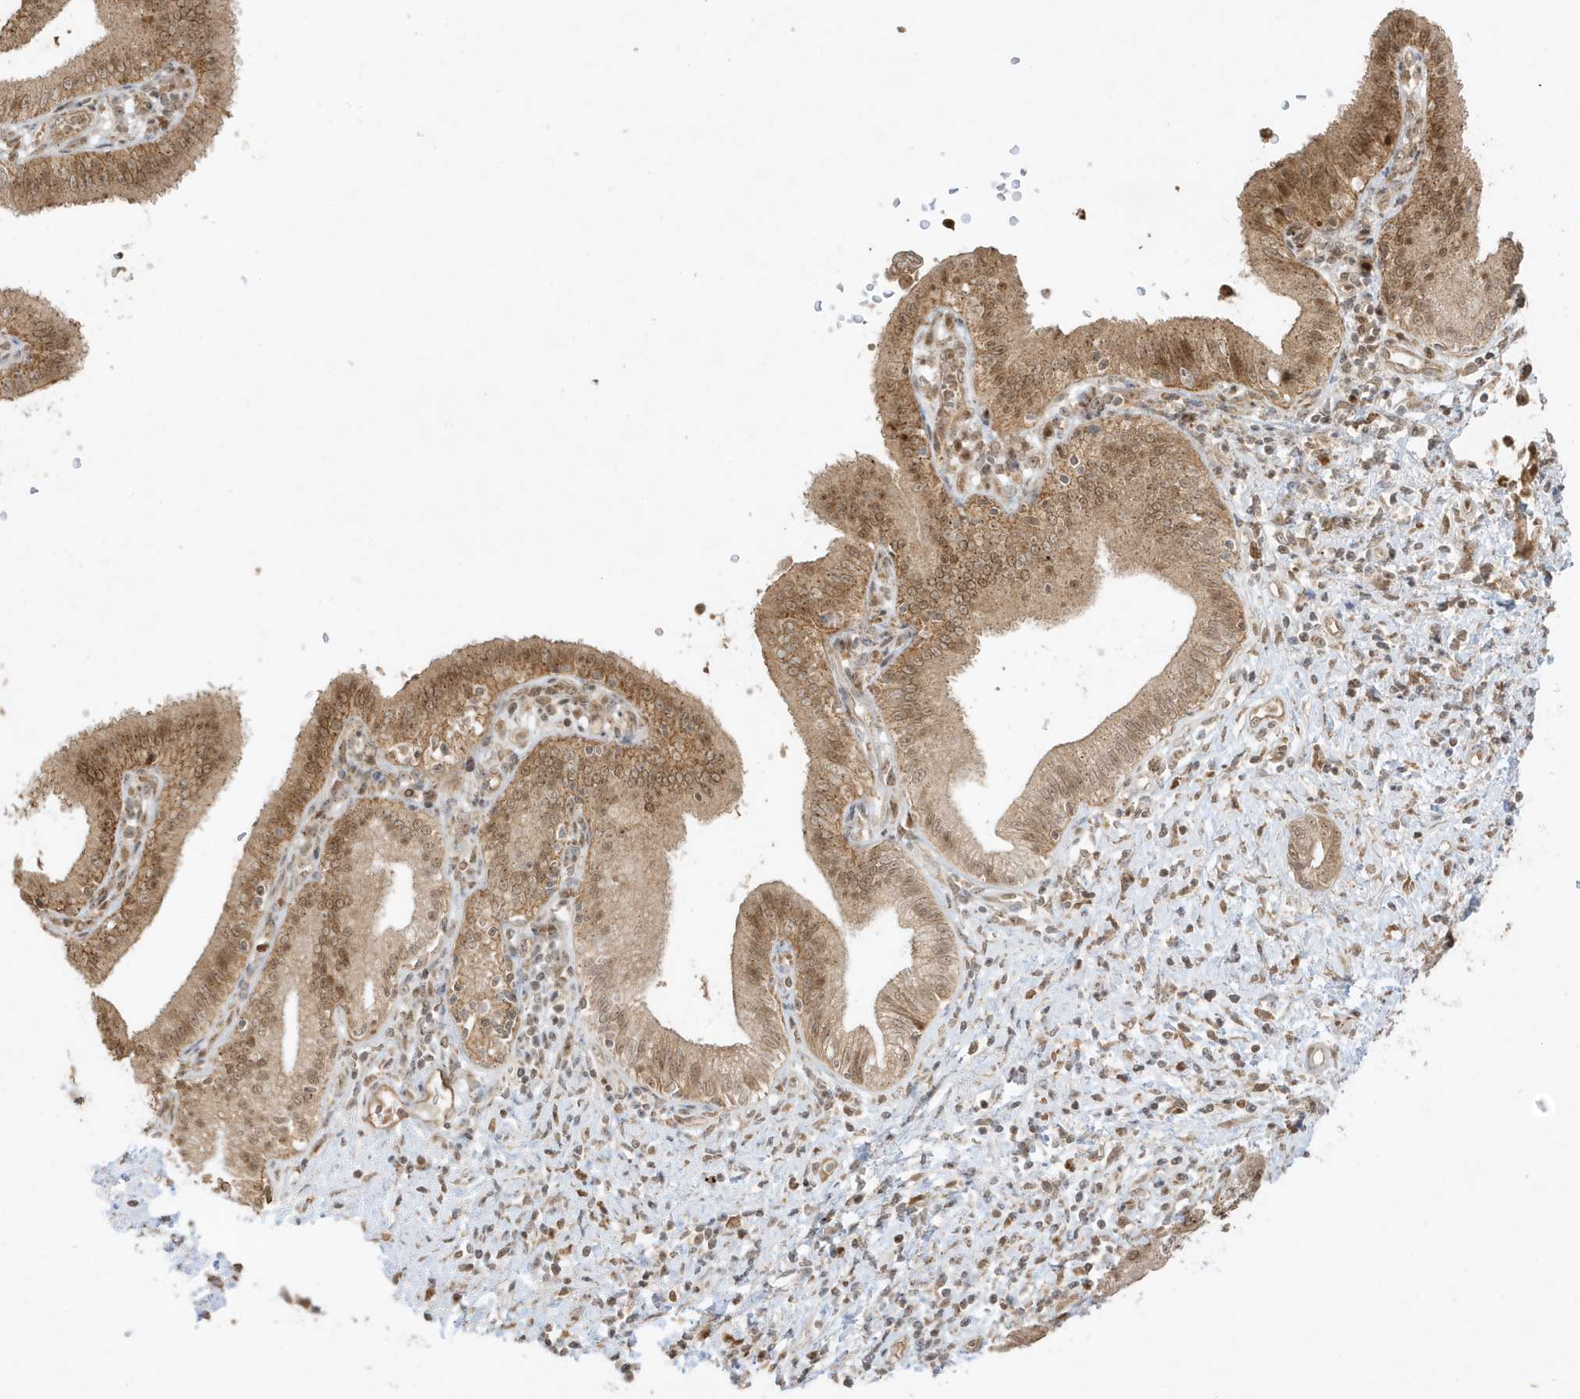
{"staining": {"intensity": "moderate", "quantity": ">75%", "location": "cytoplasmic/membranous,nuclear"}, "tissue": "pancreatic cancer", "cell_type": "Tumor cells", "image_type": "cancer", "snomed": [{"axis": "morphology", "description": "Adenocarcinoma, NOS"}, {"axis": "topography", "description": "Pancreas"}], "caption": "Immunohistochemistry (IHC) staining of pancreatic cancer (adenocarcinoma), which reveals medium levels of moderate cytoplasmic/membranous and nuclear positivity in approximately >75% of tumor cells indicating moderate cytoplasmic/membranous and nuclear protein positivity. The staining was performed using DAB (3,3'-diaminobenzidine) (brown) for protein detection and nuclei were counterstained in hematoxylin (blue).", "gene": "ZBTB41", "patient": {"sex": "female", "age": 73}}